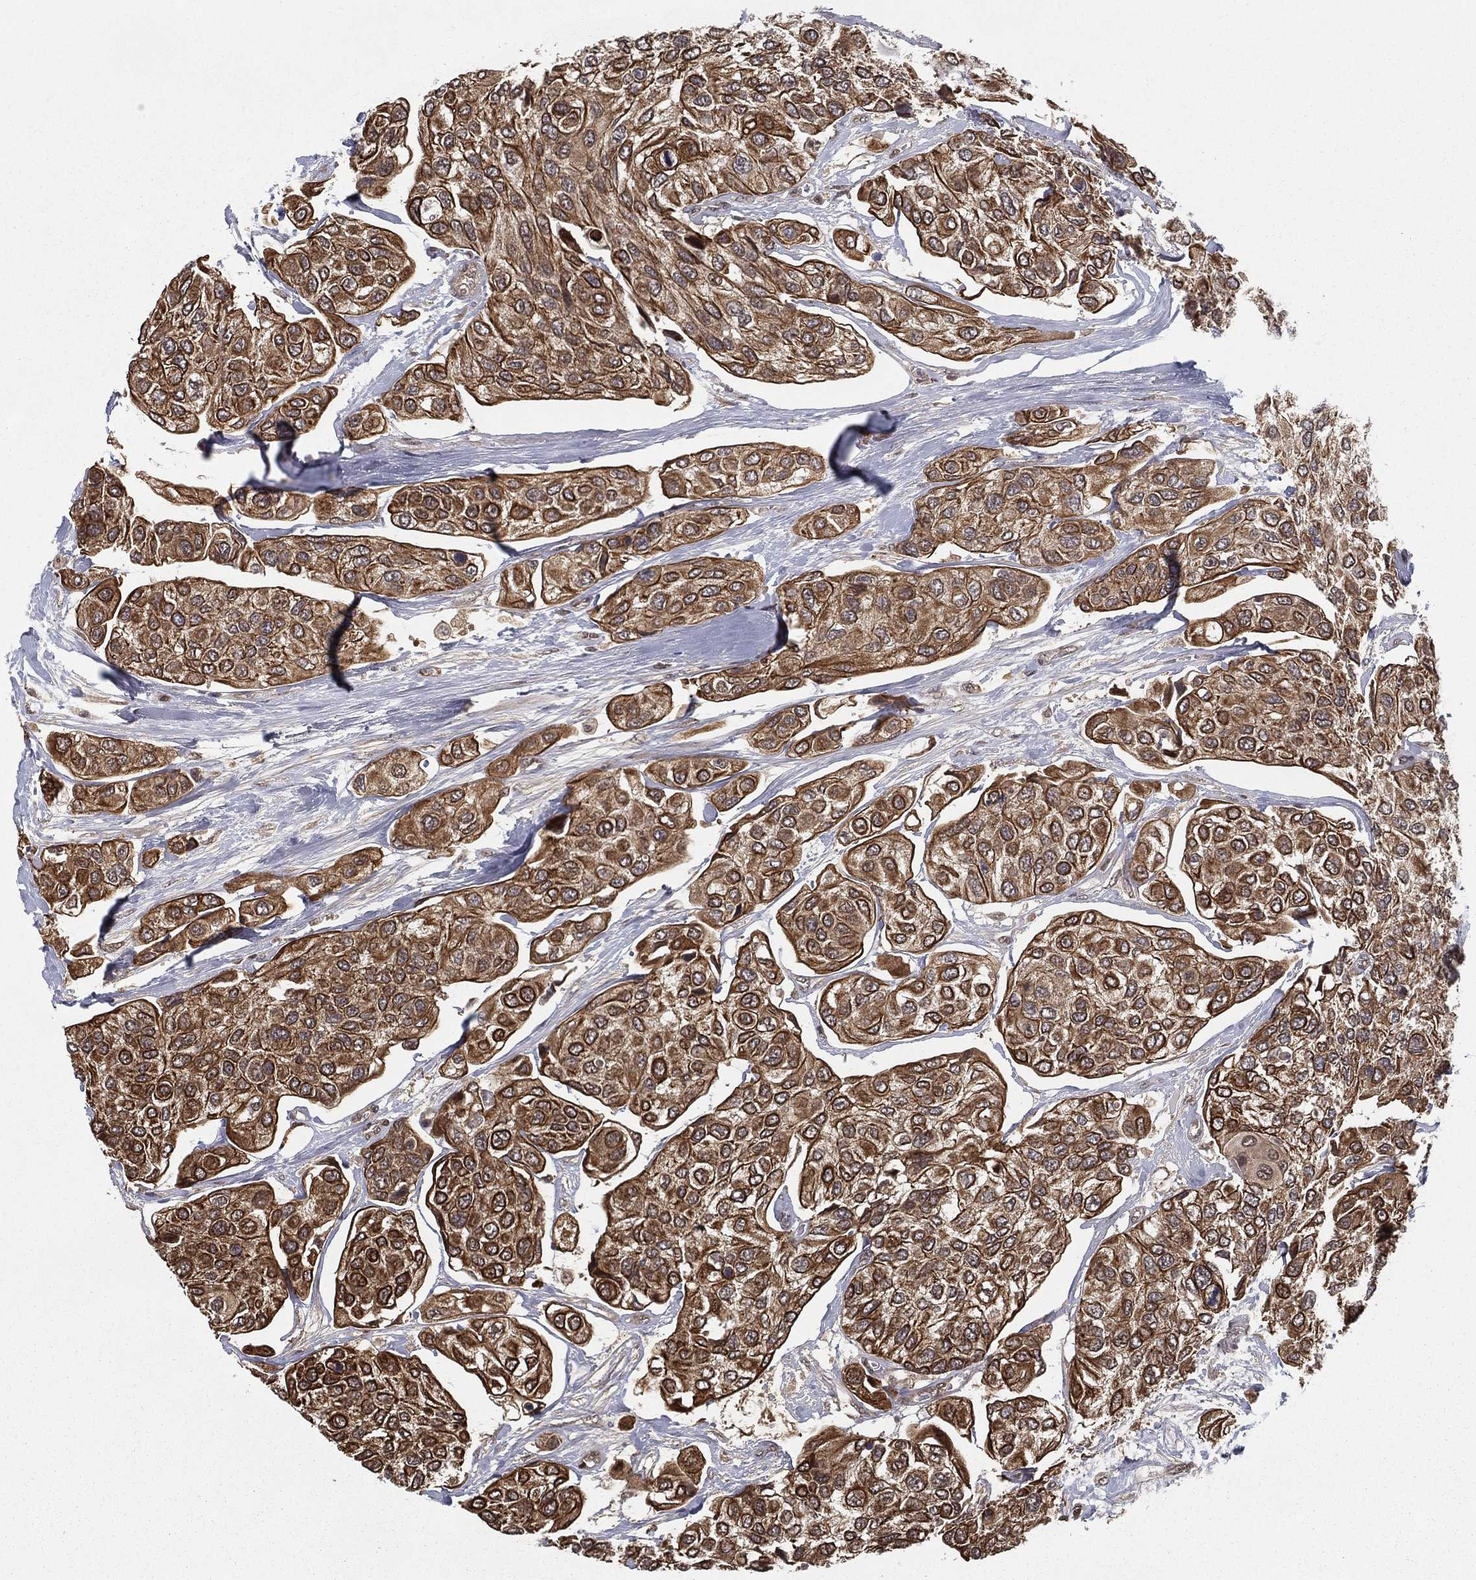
{"staining": {"intensity": "strong", "quantity": ">75%", "location": "cytoplasmic/membranous"}, "tissue": "urothelial cancer", "cell_type": "Tumor cells", "image_type": "cancer", "snomed": [{"axis": "morphology", "description": "Urothelial carcinoma, High grade"}, {"axis": "topography", "description": "Urinary bladder"}], "caption": "Urothelial cancer tissue demonstrates strong cytoplasmic/membranous expression in approximately >75% of tumor cells, visualized by immunohistochemistry.", "gene": "SLC6A6", "patient": {"sex": "male", "age": 77}}